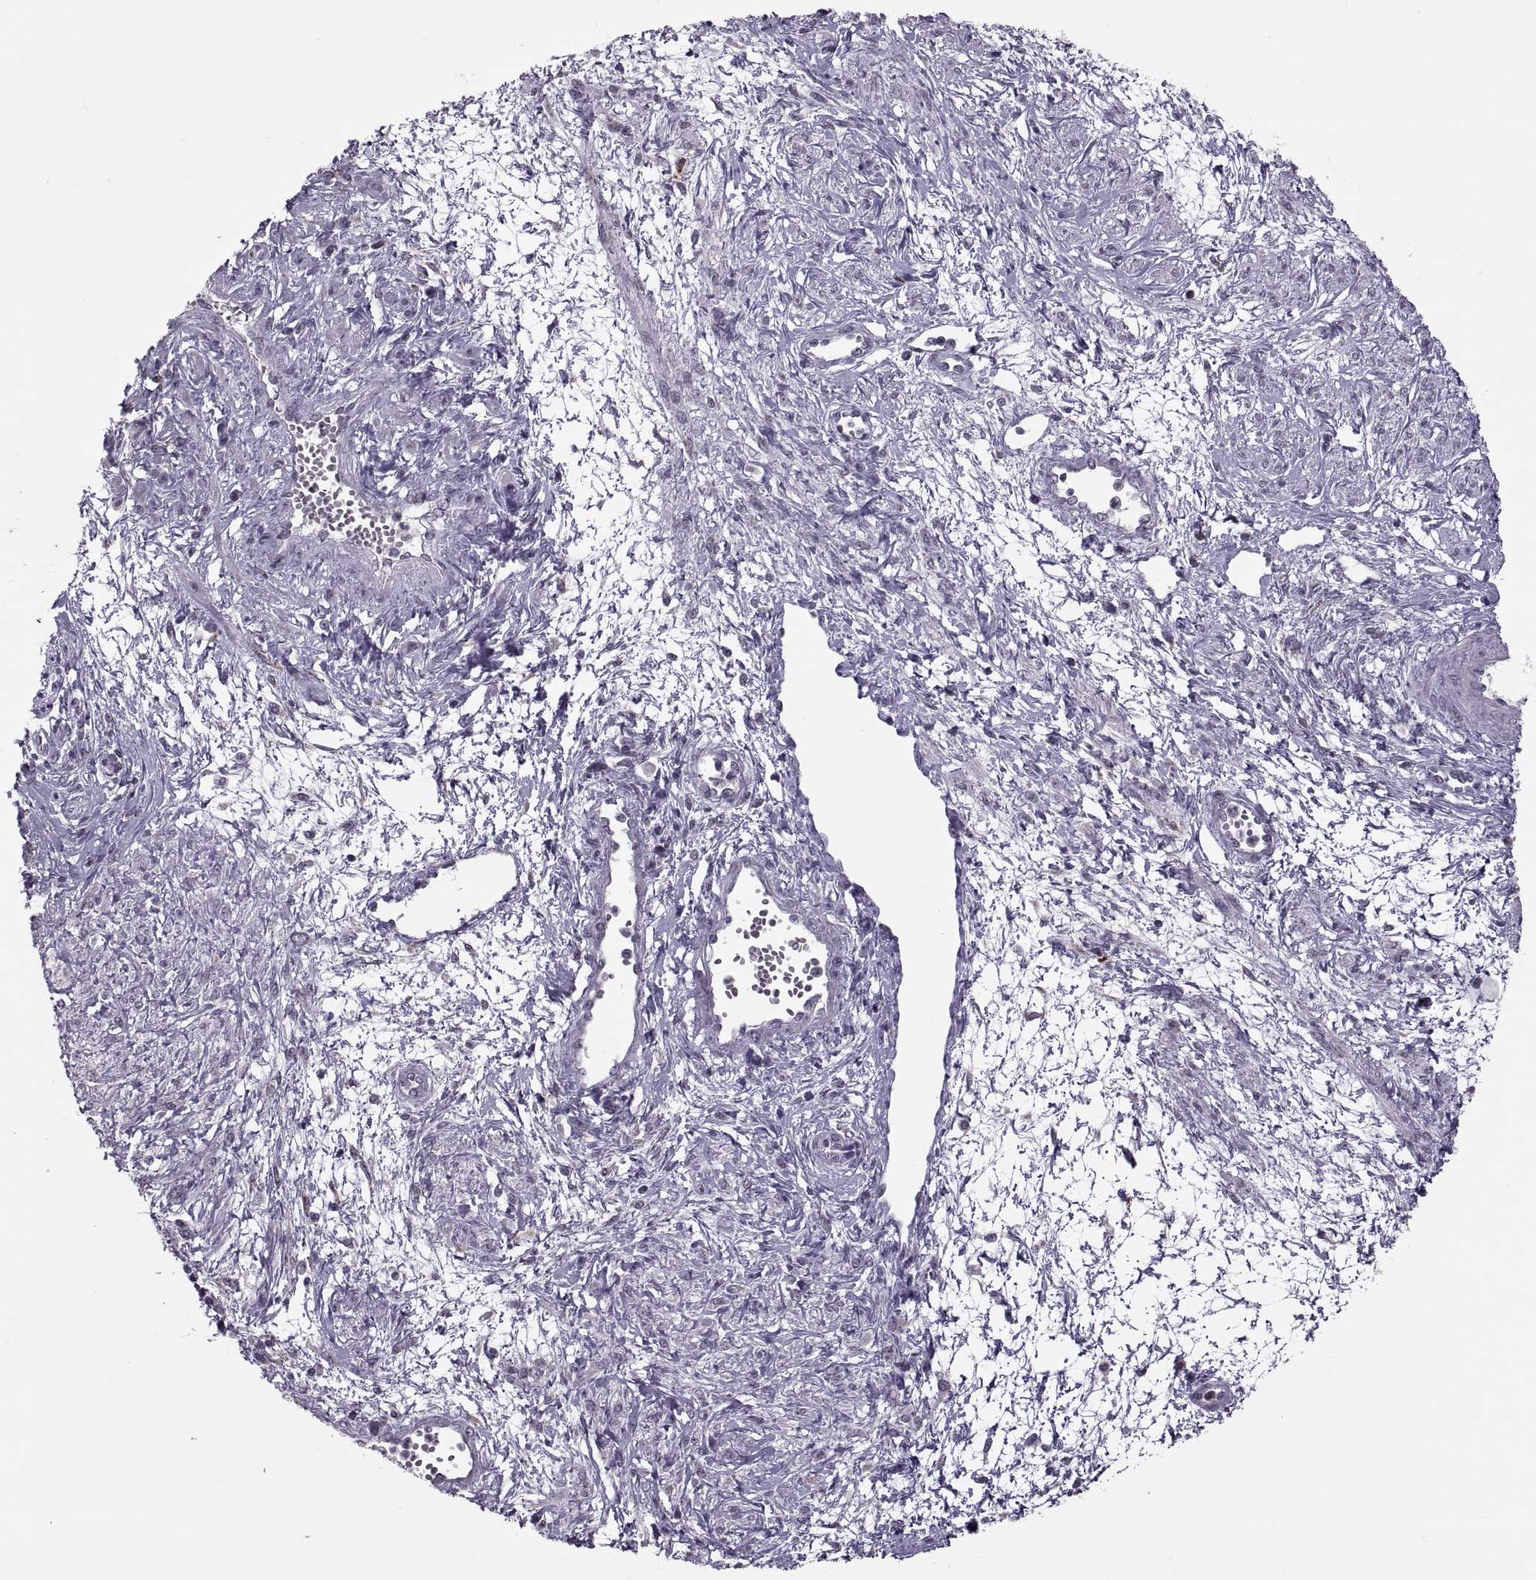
{"staining": {"intensity": "negative", "quantity": "none", "location": "none"}, "tissue": "cervical cancer", "cell_type": "Tumor cells", "image_type": "cancer", "snomed": [{"axis": "morphology", "description": "Squamous cell carcinoma, NOS"}, {"axis": "topography", "description": "Cervix"}], "caption": "High power microscopy micrograph of an immunohistochemistry photomicrograph of cervical squamous cell carcinoma, revealing no significant expression in tumor cells.", "gene": "OTP", "patient": {"sex": "female", "age": 34}}